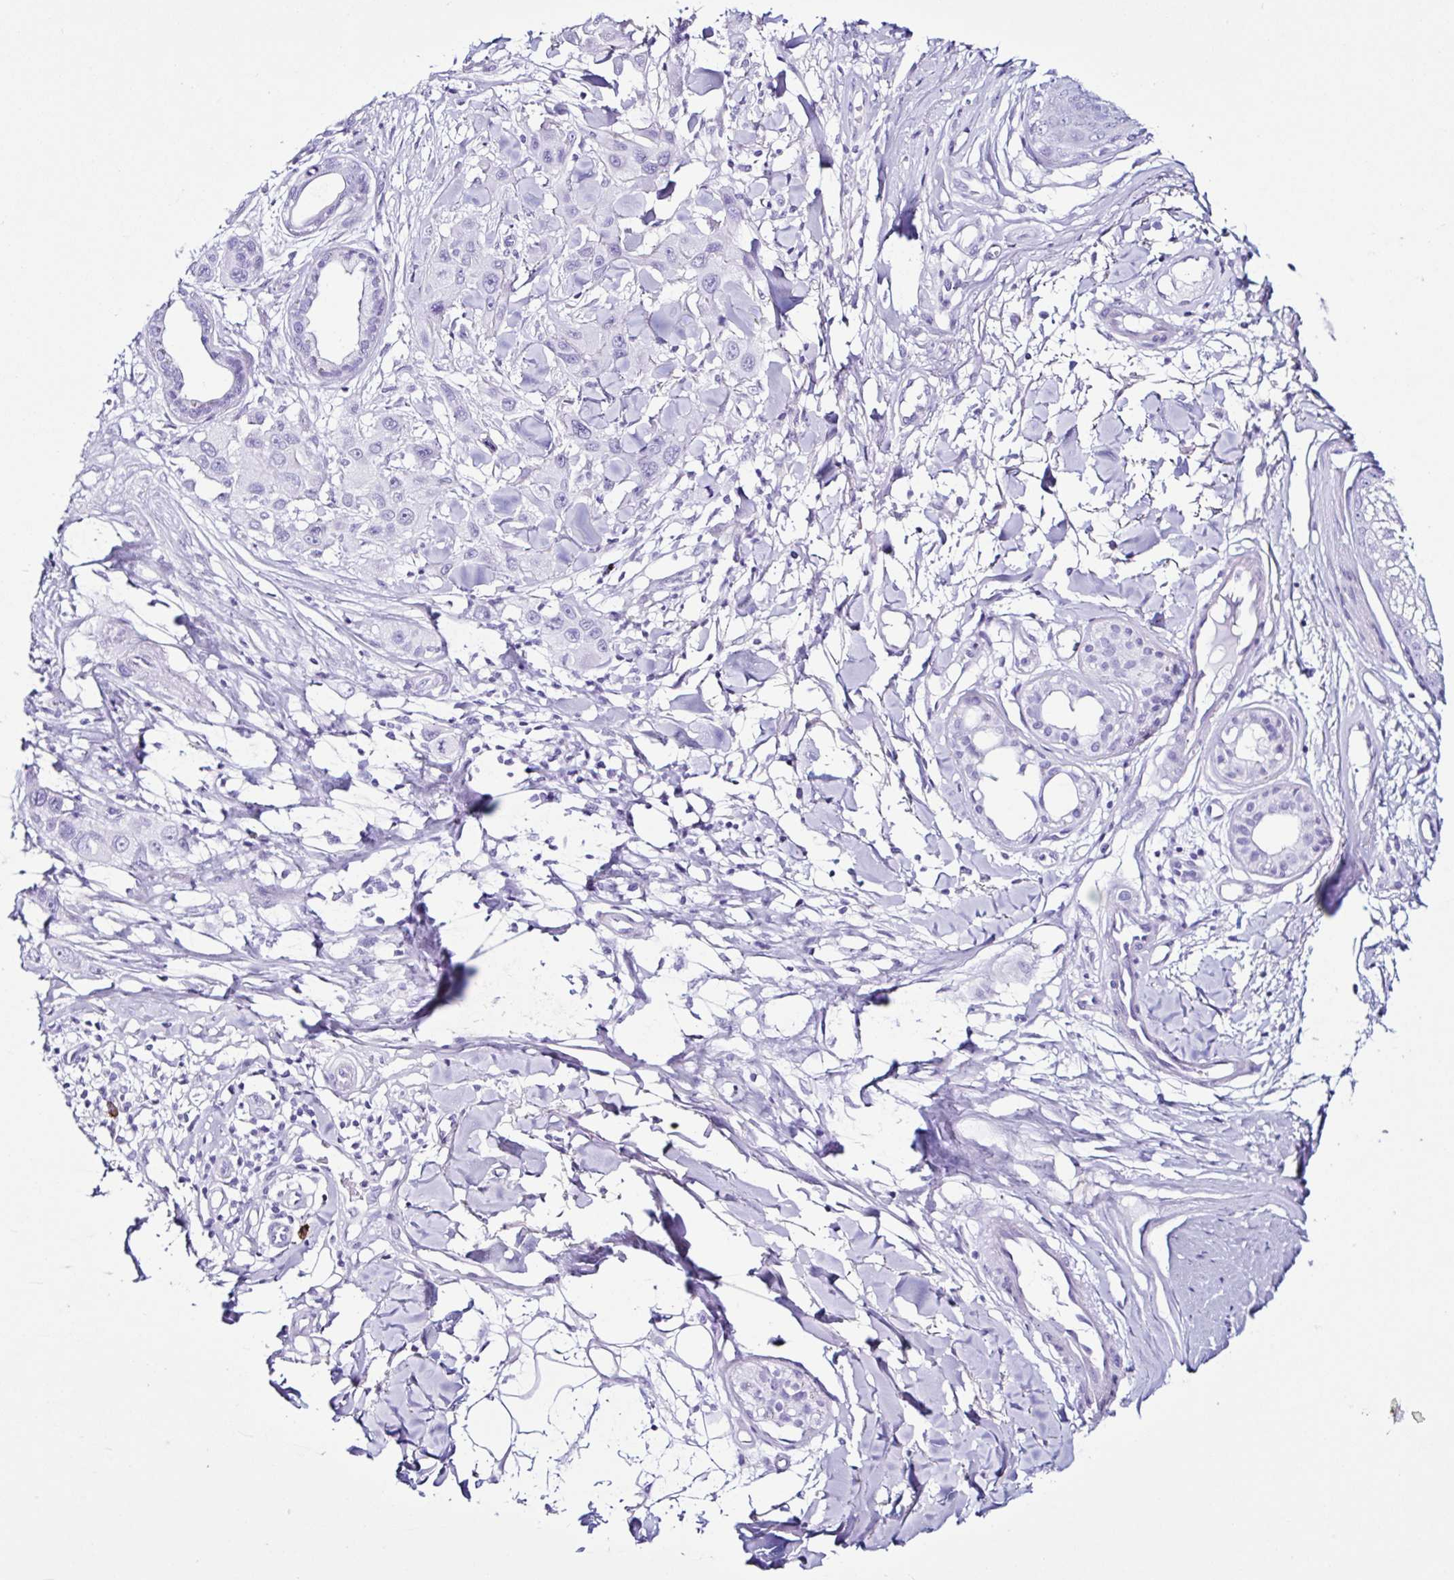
{"staining": {"intensity": "negative", "quantity": "none", "location": "none"}, "tissue": "skin cancer", "cell_type": "Tumor cells", "image_type": "cancer", "snomed": [{"axis": "morphology", "description": "Squamous cell carcinoma, NOS"}, {"axis": "topography", "description": "Skin"}], "caption": "The histopathology image demonstrates no staining of tumor cells in skin cancer.", "gene": "PIGF", "patient": {"sex": "male", "age": 63}}